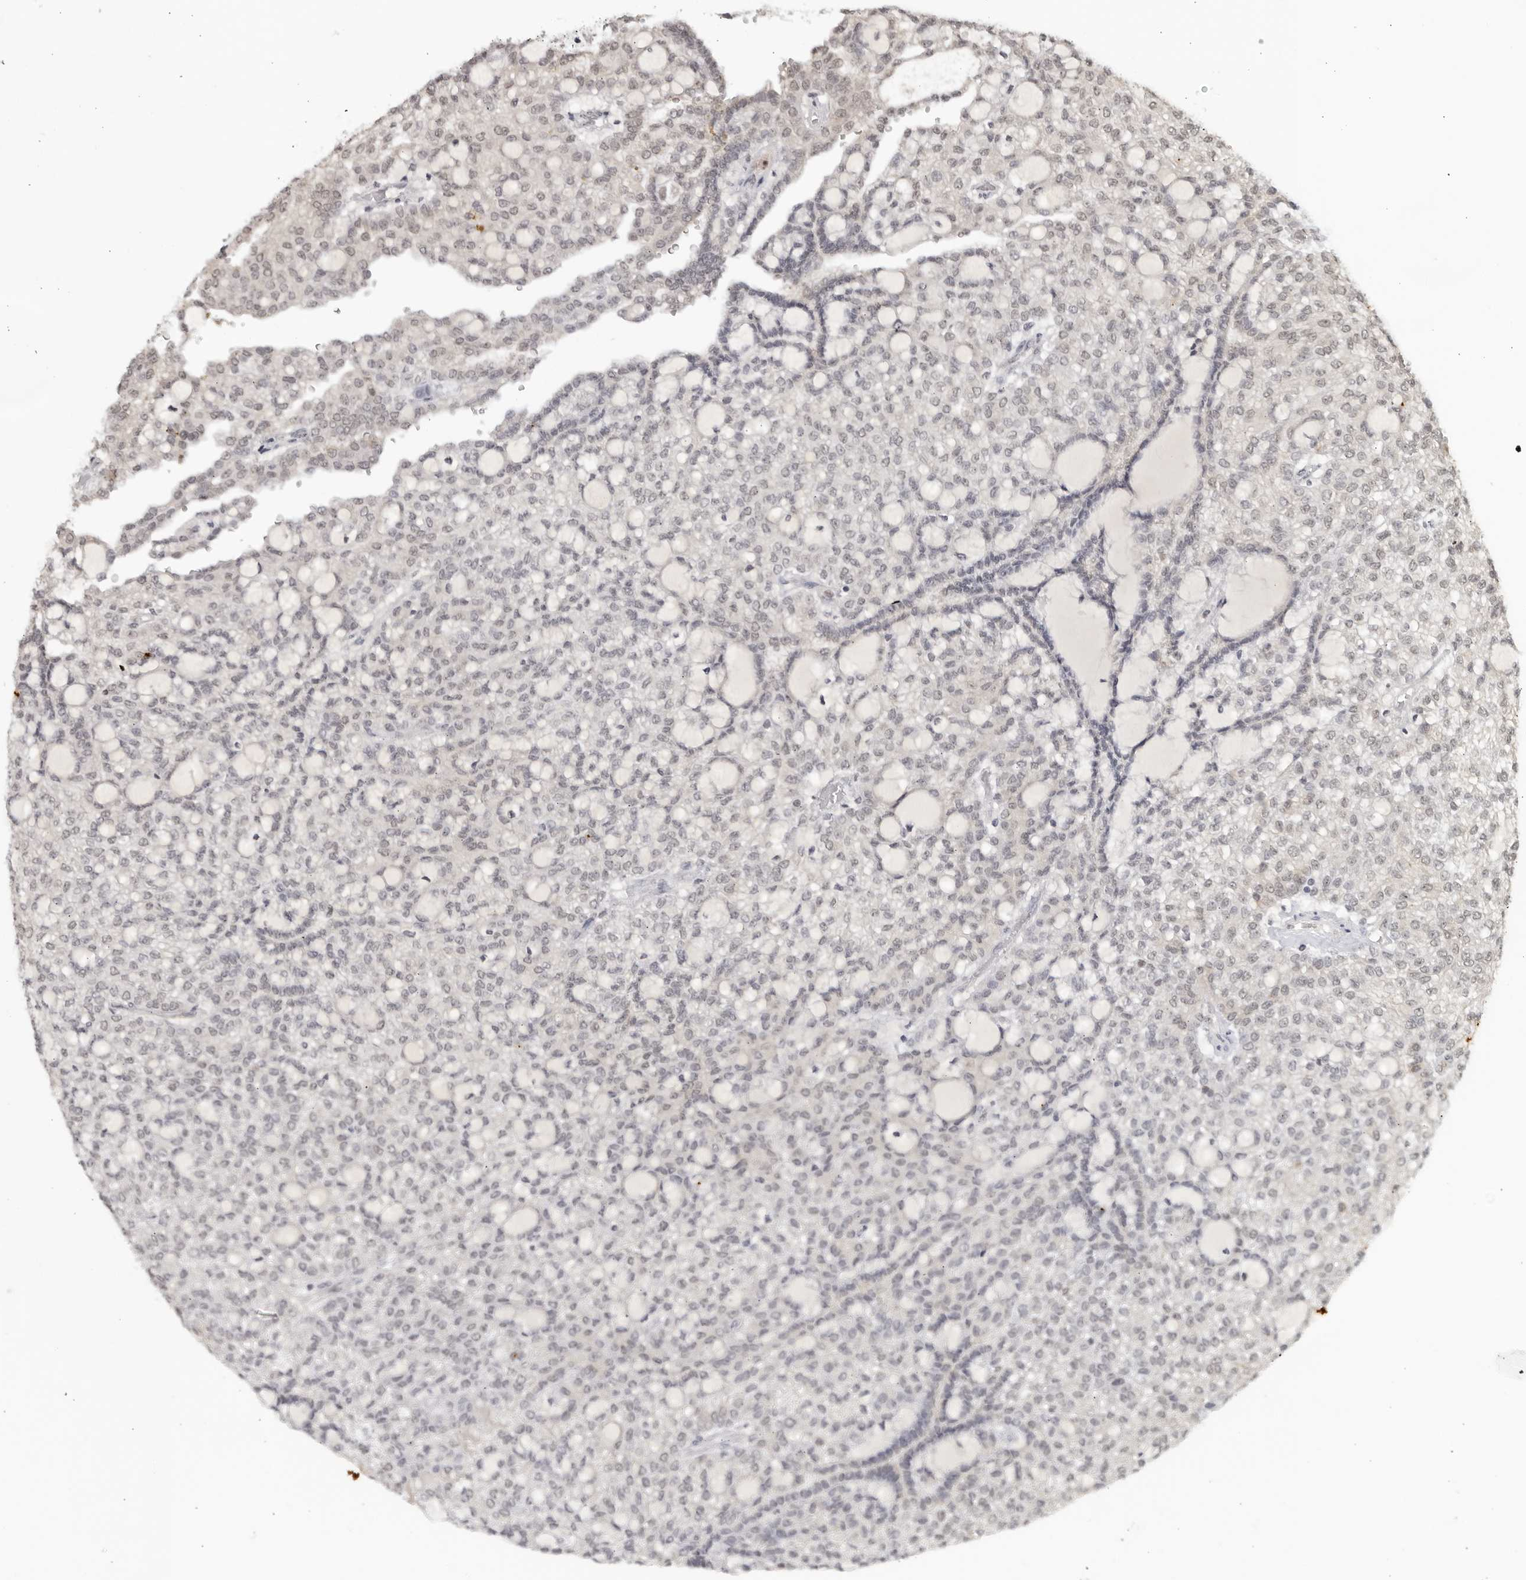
{"staining": {"intensity": "negative", "quantity": "none", "location": "none"}, "tissue": "renal cancer", "cell_type": "Tumor cells", "image_type": "cancer", "snomed": [{"axis": "morphology", "description": "Adenocarcinoma, NOS"}, {"axis": "topography", "description": "Kidney"}], "caption": "DAB (3,3'-diaminobenzidine) immunohistochemical staining of renal cancer shows no significant expression in tumor cells.", "gene": "RAB11FIP3", "patient": {"sex": "male", "age": 63}}